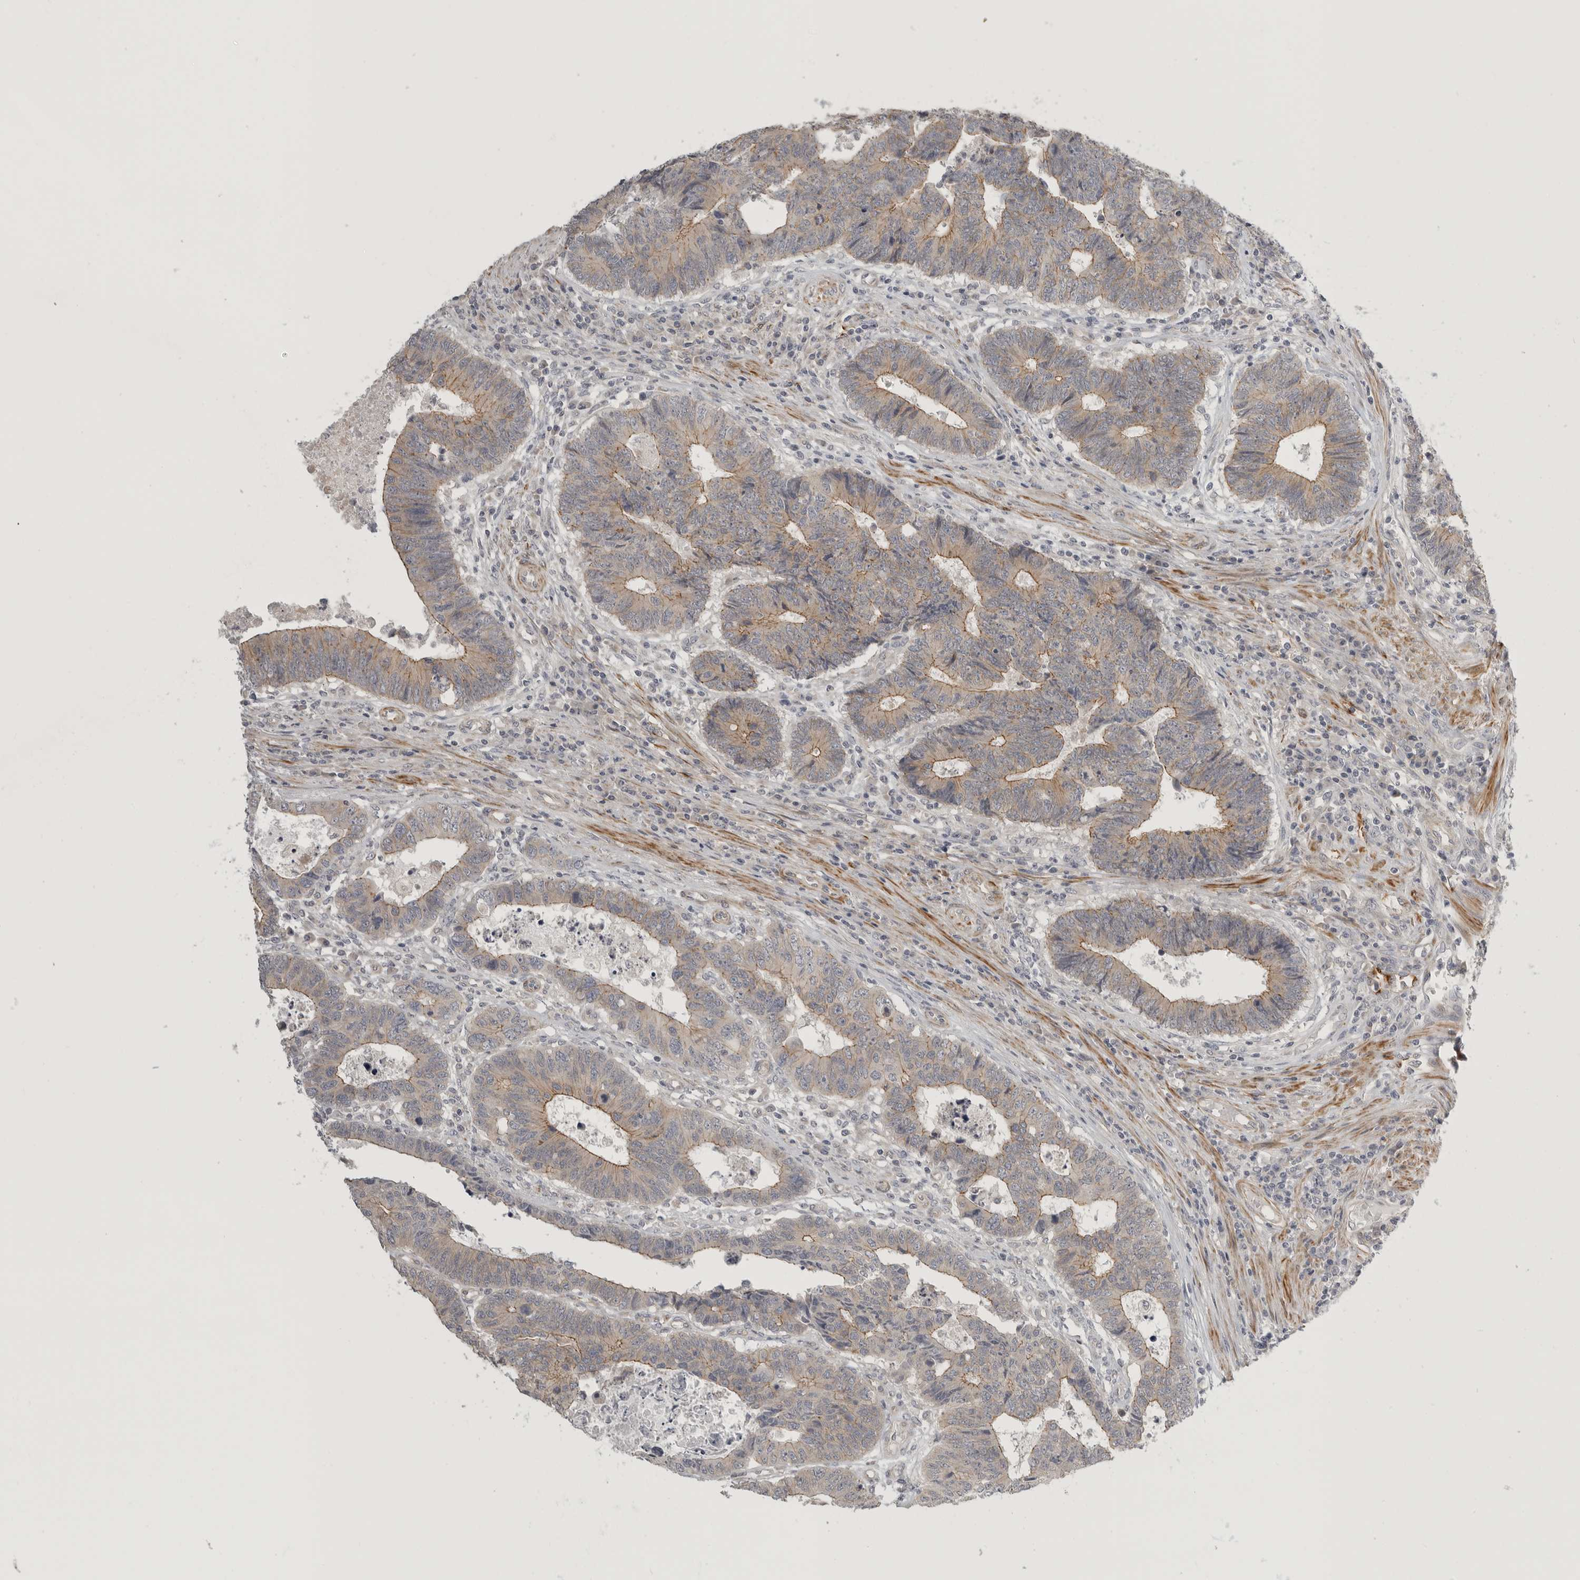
{"staining": {"intensity": "weak", "quantity": "25%-75%", "location": "cytoplasmic/membranous"}, "tissue": "colorectal cancer", "cell_type": "Tumor cells", "image_type": "cancer", "snomed": [{"axis": "morphology", "description": "Adenocarcinoma, NOS"}, {"axis": "topography", "description": "Rectum"}], "caption": "IHC photomicrograph of human adenocarcinoma (colorectal) stained for a protein (brown), which displays low levels of weak cytoplasmic/membranous staining in approximately 25%-75% of tumor cells.", "gene": "STAB2", "patient": {"sex": "male", "age": 84}}